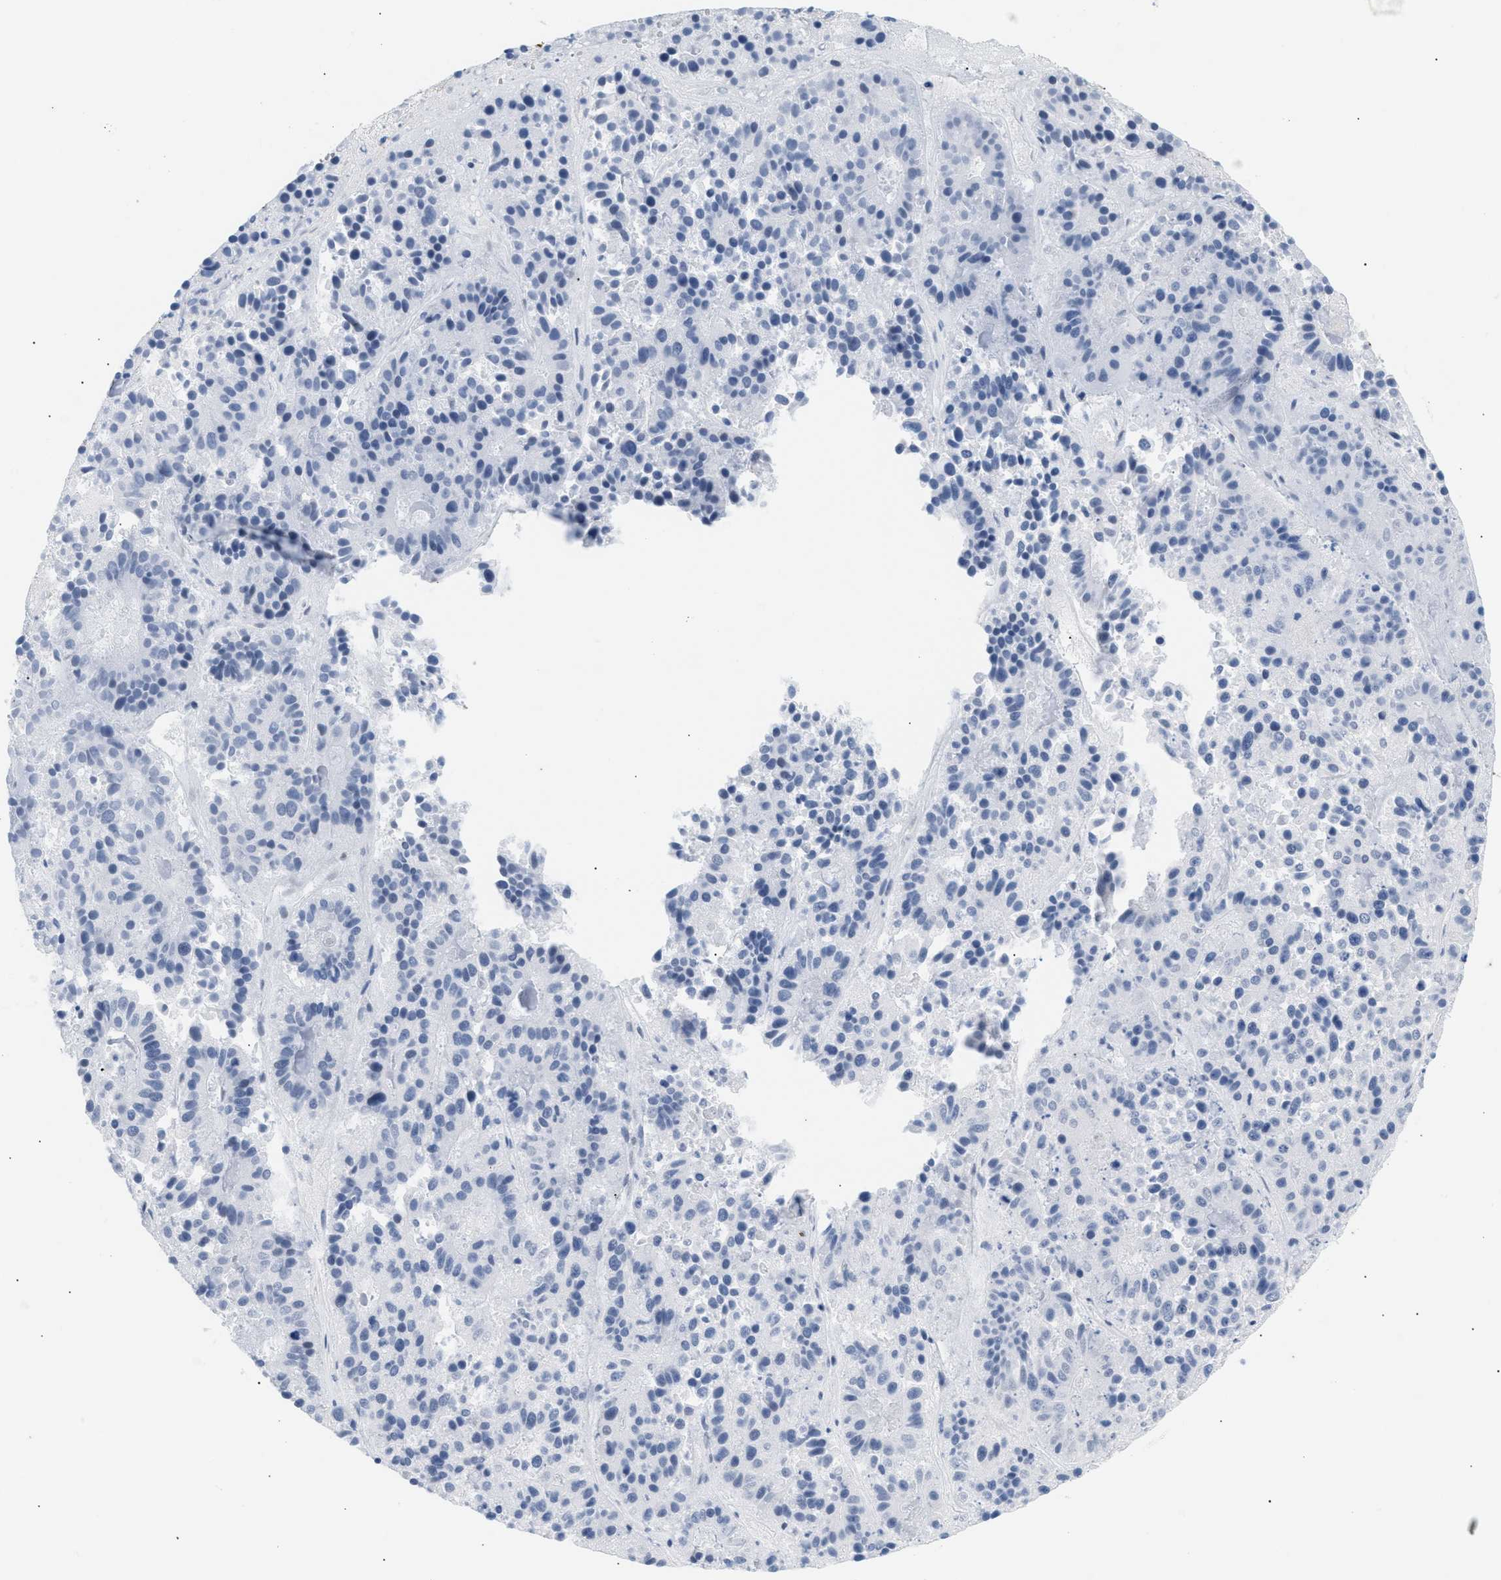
{"staining": {"intensity": "negative", "quantity": "none", "location": "none"}, "tissue": "pancreatic cancer", "cell_type": "Tumor cells", "image_type": "cancer", "snomed": [{"axis": "morphology", "description": "Adenocarcinoma, NOS"}, {"axis": "topography", "description": "Pancreas"}], "caption": "Tumor cells show no significant protein positivity in pancreatic cancer (adenocarcinoma).", "gene": "ELN", "patient": {"sex": "male", "age": 50}}